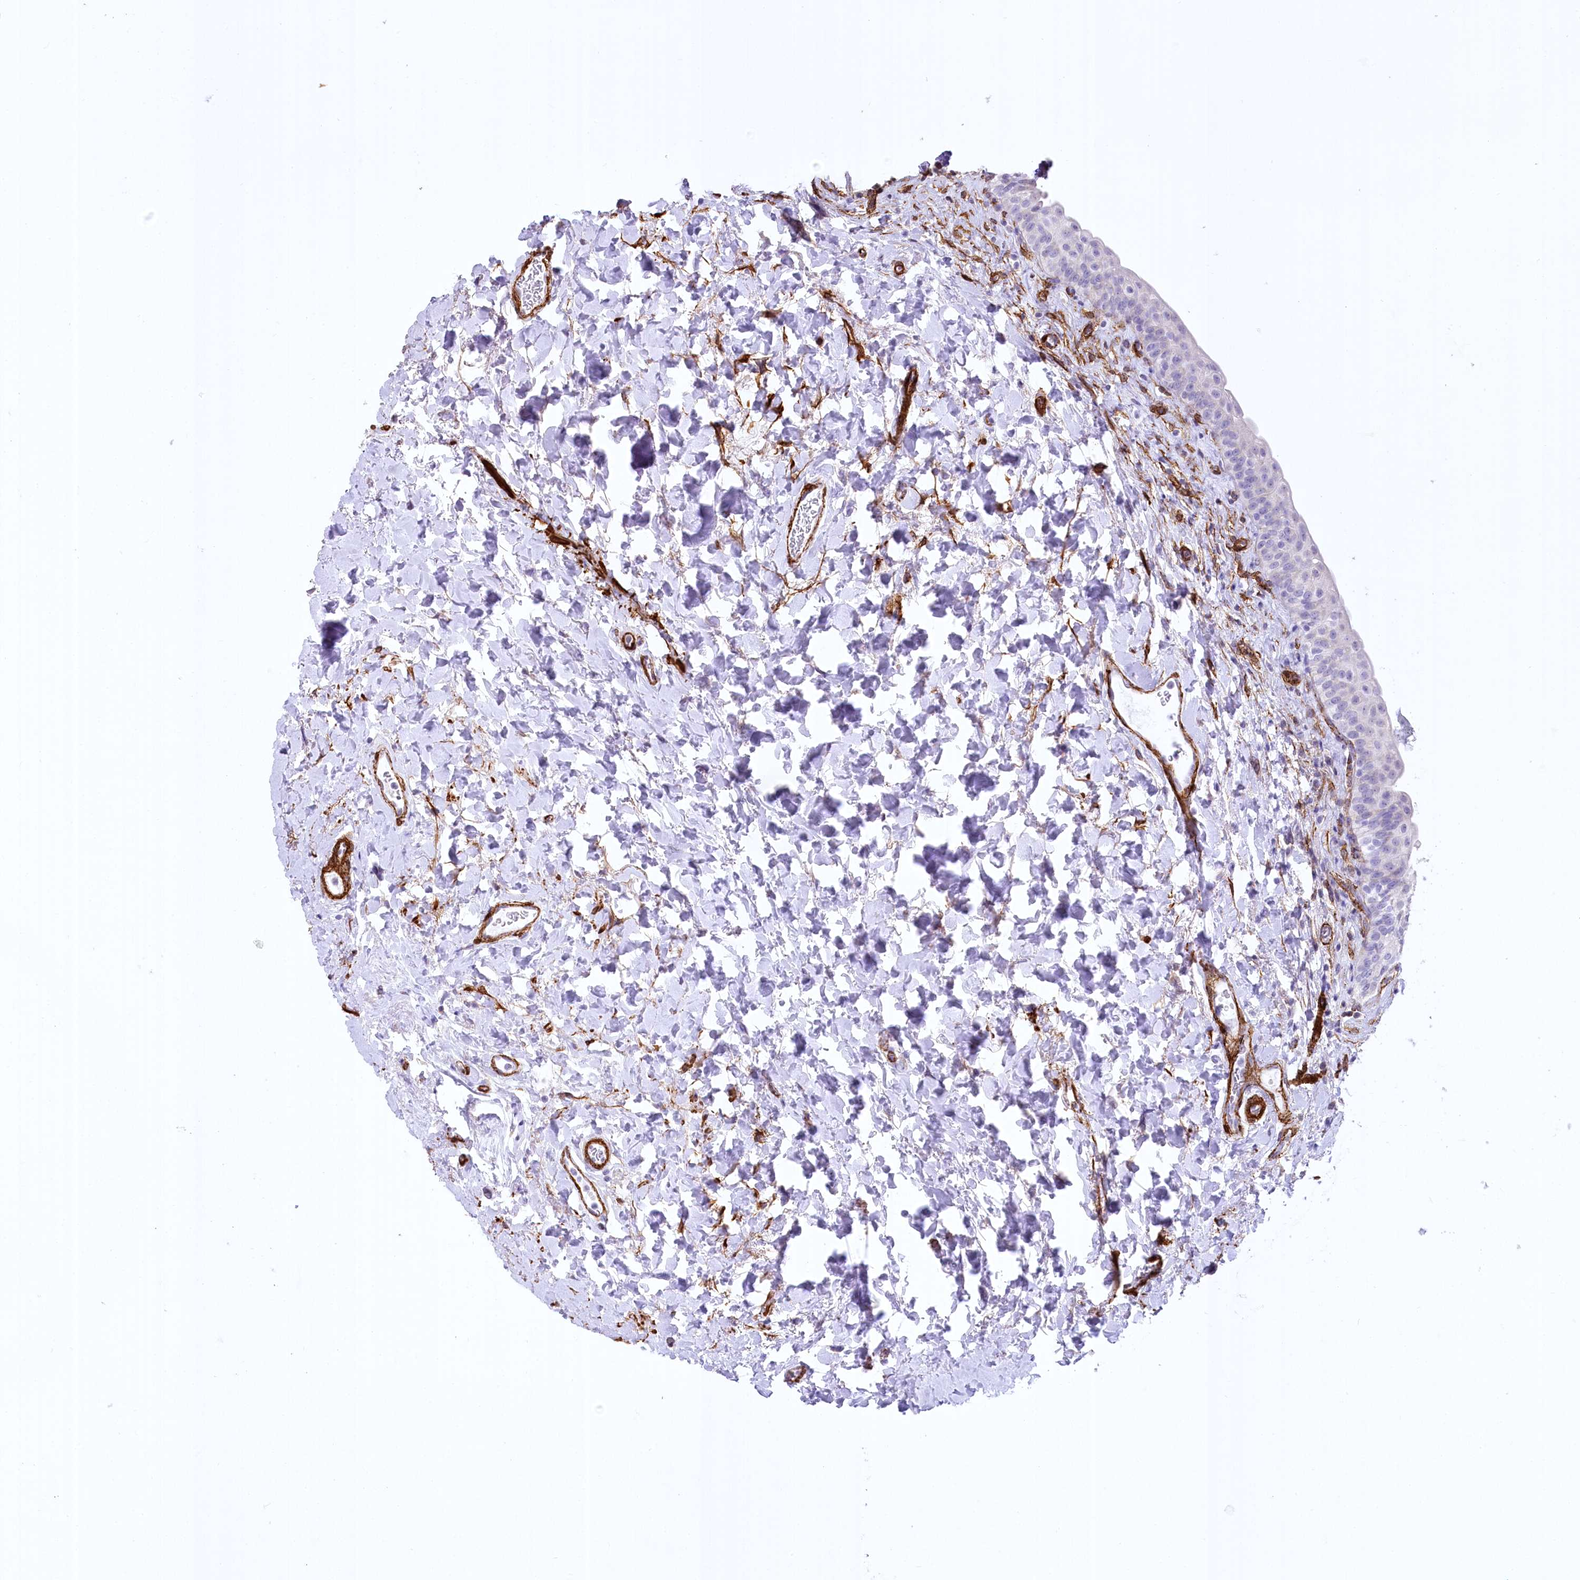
{"staining": {"intensity": "negative", "quantity": "none", "location": "none"}, "tissue": "urinary bladder", "cell_type": "Urothelial cells", "image_type": "normal", "snomed": [{"axis": "morphology", "description": "Normal tissue, NOS"}, {"axis": "topography", "description": "Urinary bladder"}], "caption": "Immunohistochemistry (IHC) histopathology image of benign urinary bladder: human urinary bladder stained with DAB (3,3'-diaminobenzidine) demonstrates no significant protein staining in urothelial cells.", "gene": "SYNPO2", "patient": {"sex": "male", "age": 83}}